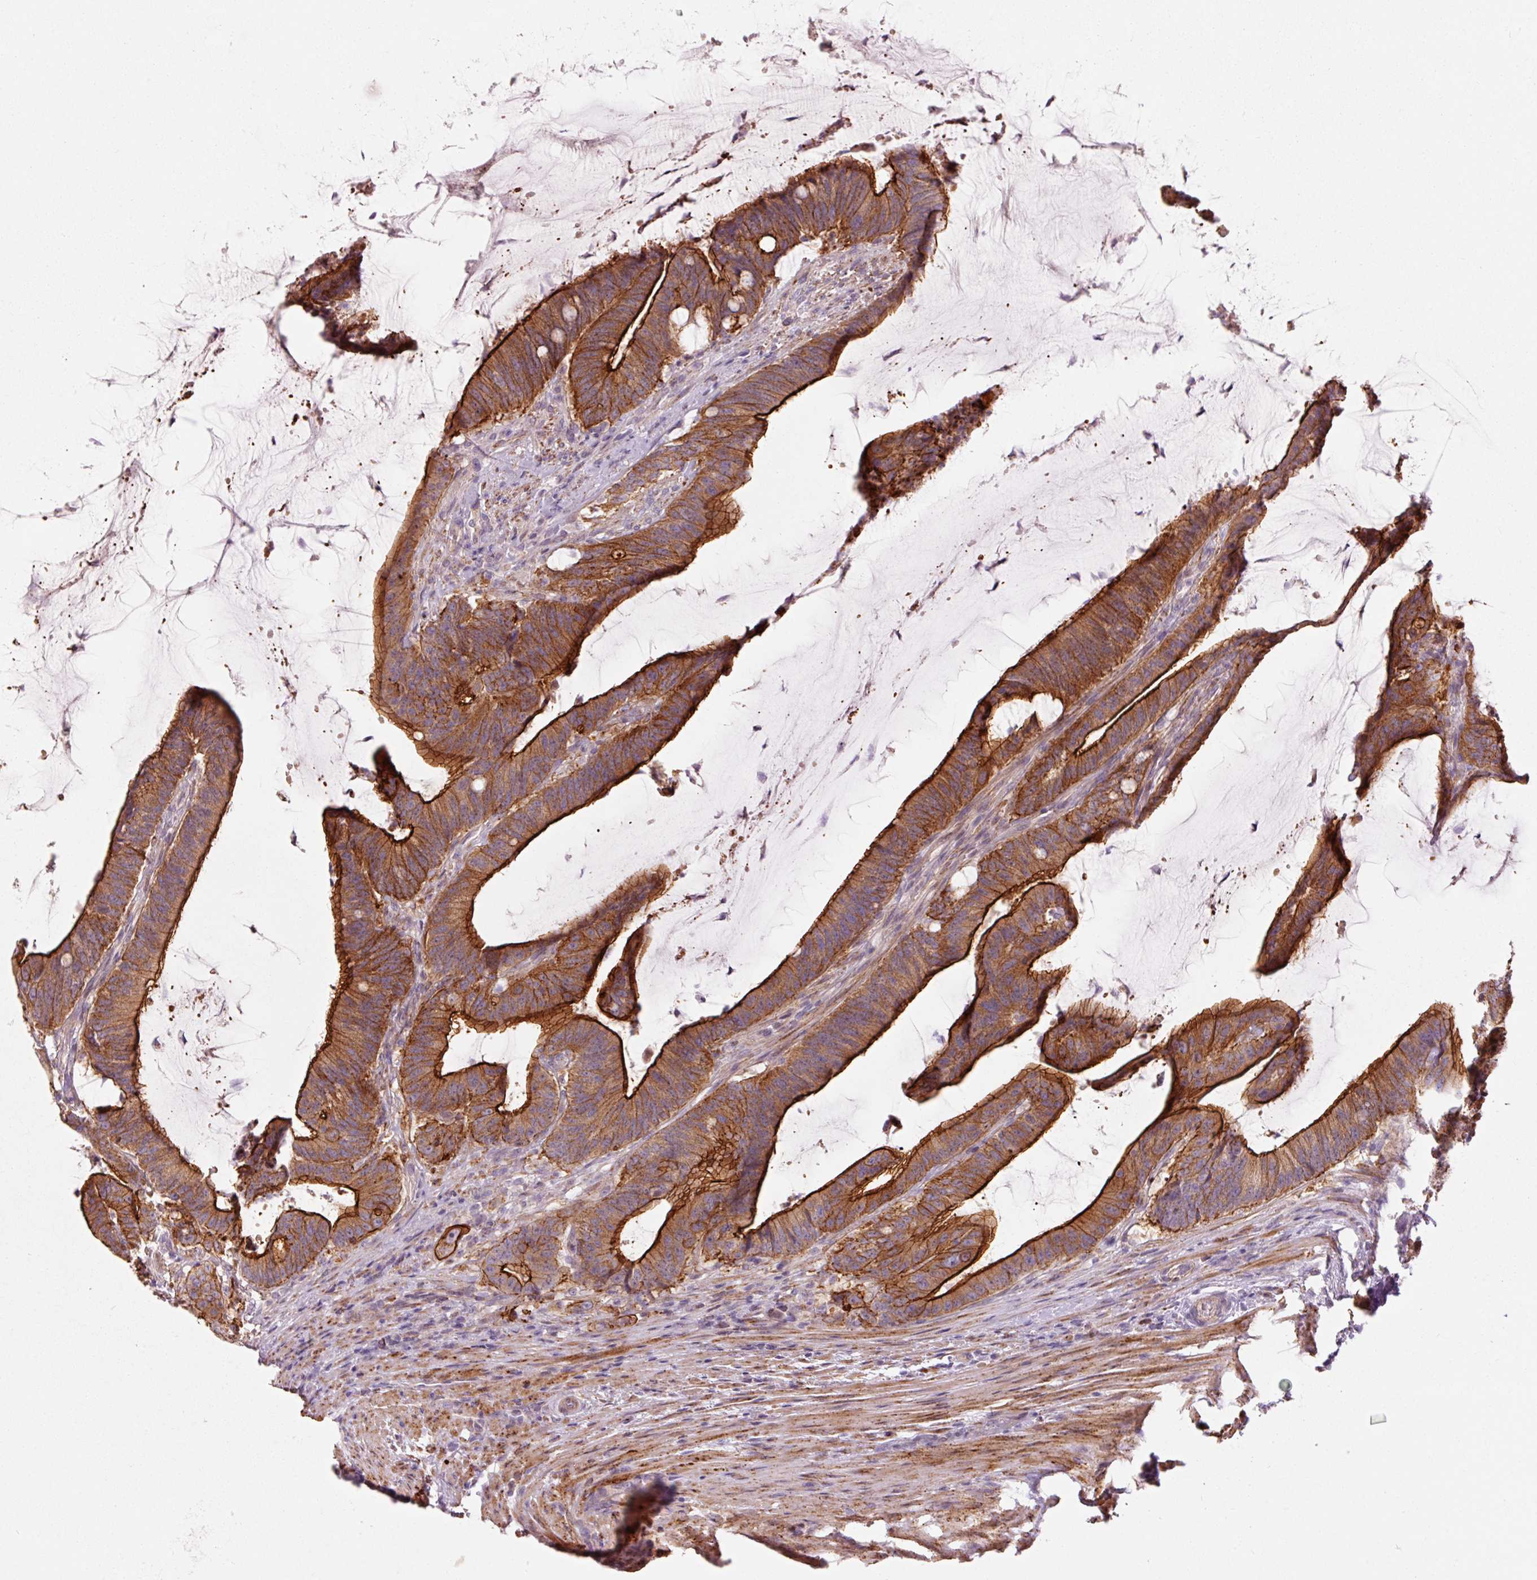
{"staining": {"intensity": "strong", "quantity": ">75%", "location": "cytoplasmic/membranous"}, "tissue": "colorectal cancer", "cell_type": "Tumor cells", "image_type": "cancer", "snomed": [{"axis": "morphology", "description": "Adenocarcinoma, NOS"}, {"axis": "topography", "description": "Colon"}], "caption": "Protein positivity by IHC reveals strong cytoplasmic/membranous staining in about >75% of tumor cells in colorectal cancer (adenocarcinoma).", "gene": "DAPP1", "patient": {"sex": "female", "age": 43}}